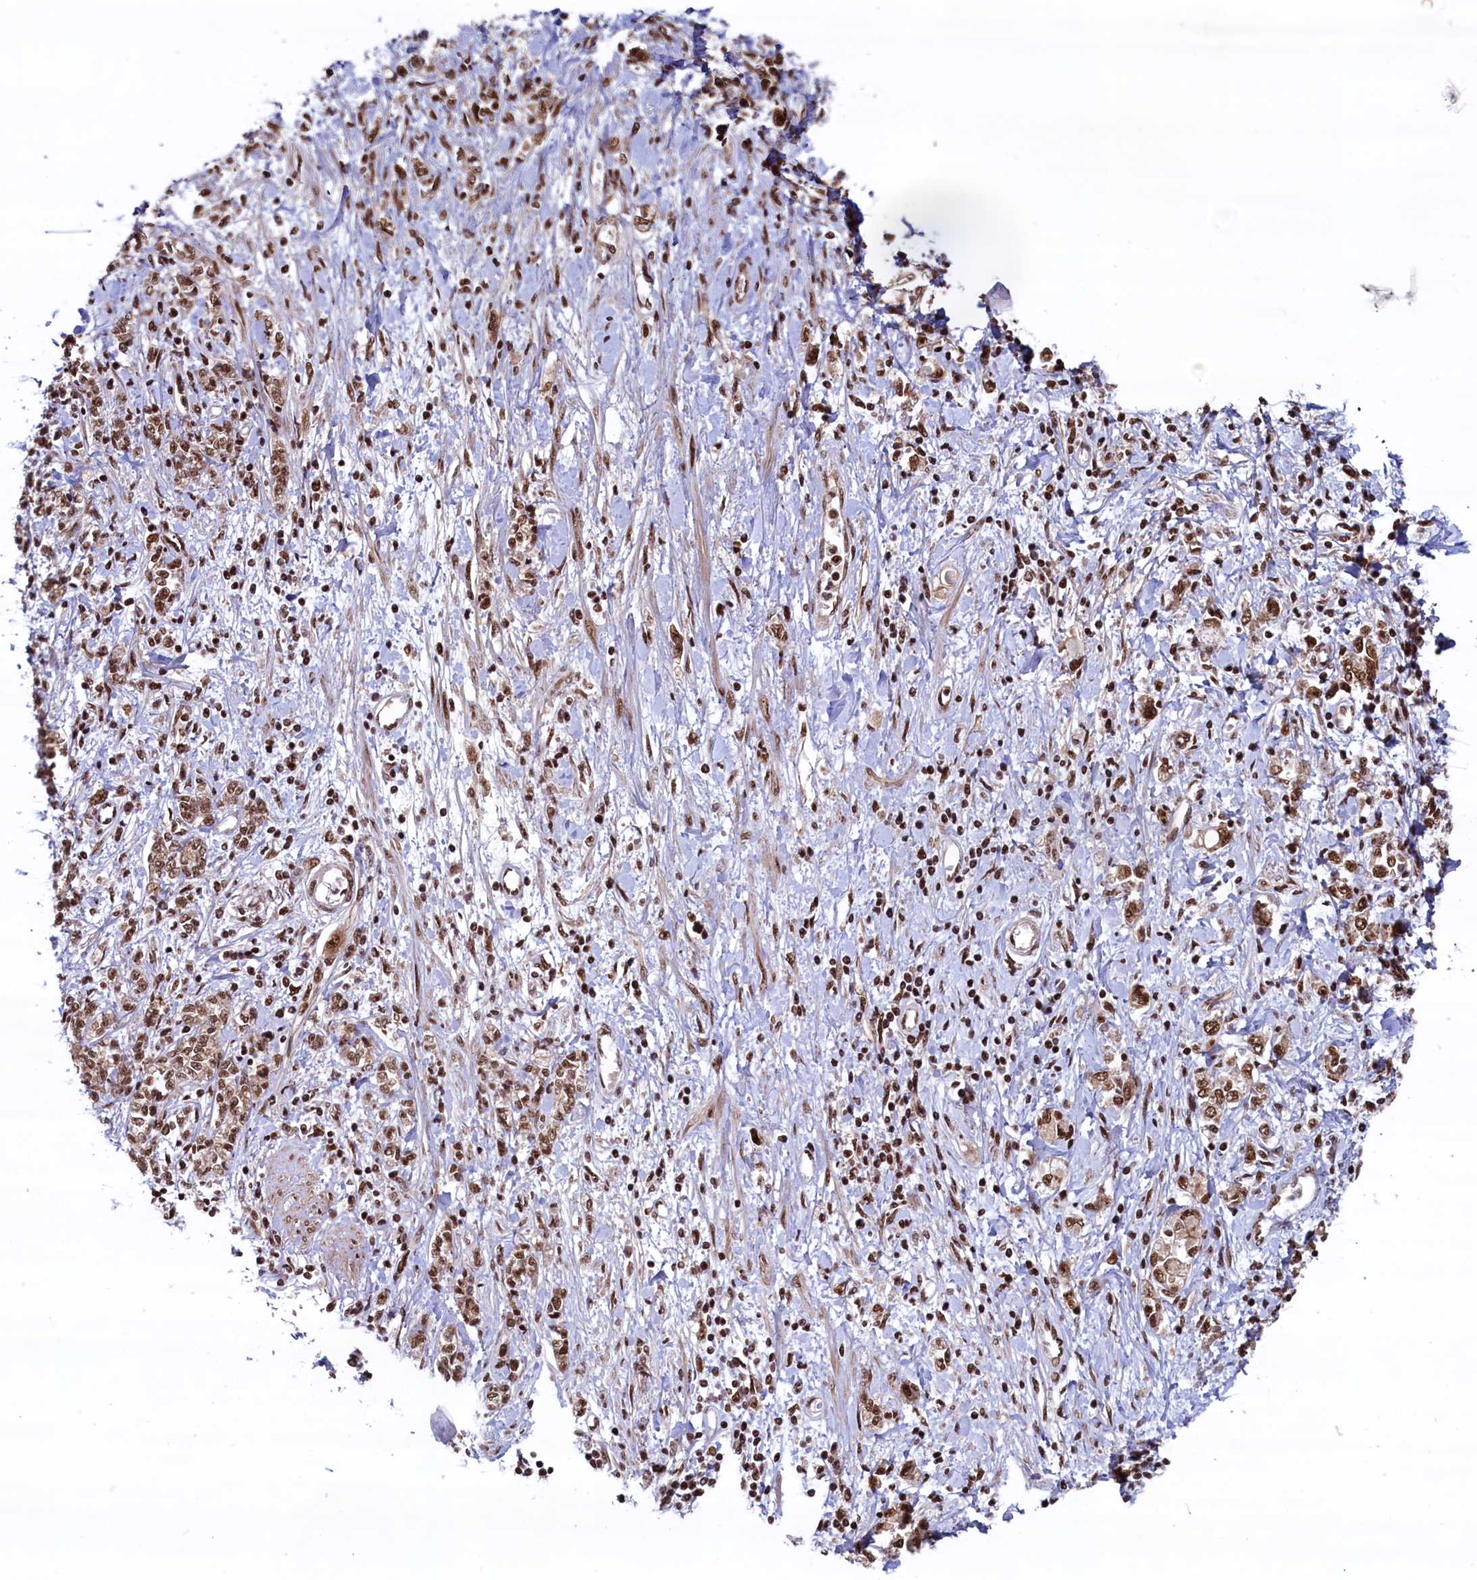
{"staining": {"intensity": "moderate", "quantity": ">75%", "location": "nuclear"}, "tissue": "stomach cancer", "cell_type": "Tumor cells", "image_type": "cancer", "snomed": [{"axis": "morphology", "description": "Adenocarcinoma, NOS"}, {"axis": "topography", "description": "Stomach"}], "caption": "A histopathology image of stomach cancer stained for a protein displays moderate nuclear brown staining in tumor cells.", "gene": "ZC3H18", "patient": {"sex": "female", "age": 76}}